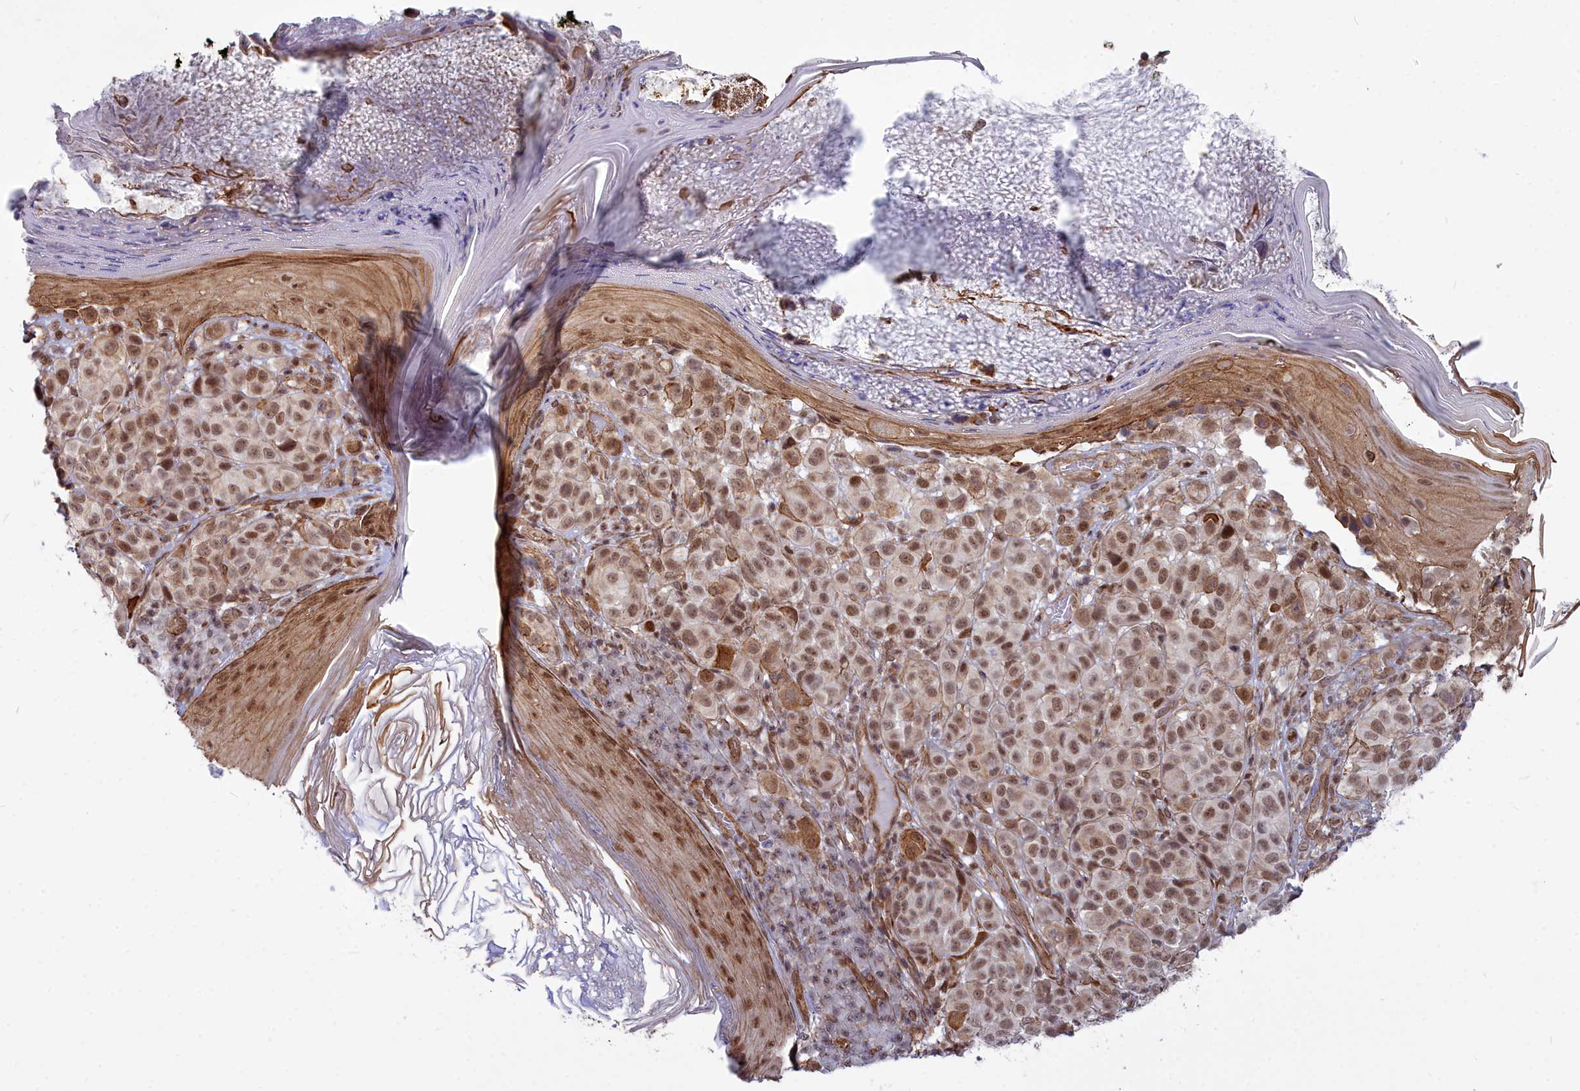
{"staining": {"intensity": "moderate", "quantity": ">75%", "location": "nuclear"}, "tissue": "melanoma", "cell_type": "Tumor cells", "image_type": "cancer", "snomed": [{"axis": "morphology", "description": "Malignant melanoma, NOS"}, {"axis": "topography", "description": "Skin"}], "caption": "A histopathology image showing moderate nuclear staining in about >75% of tumor cells in malignant melanoma, as visualized by brown immunohistochemical staining.", "gene": "YJU2", "patient": {"sex": "male", "age": 38}}